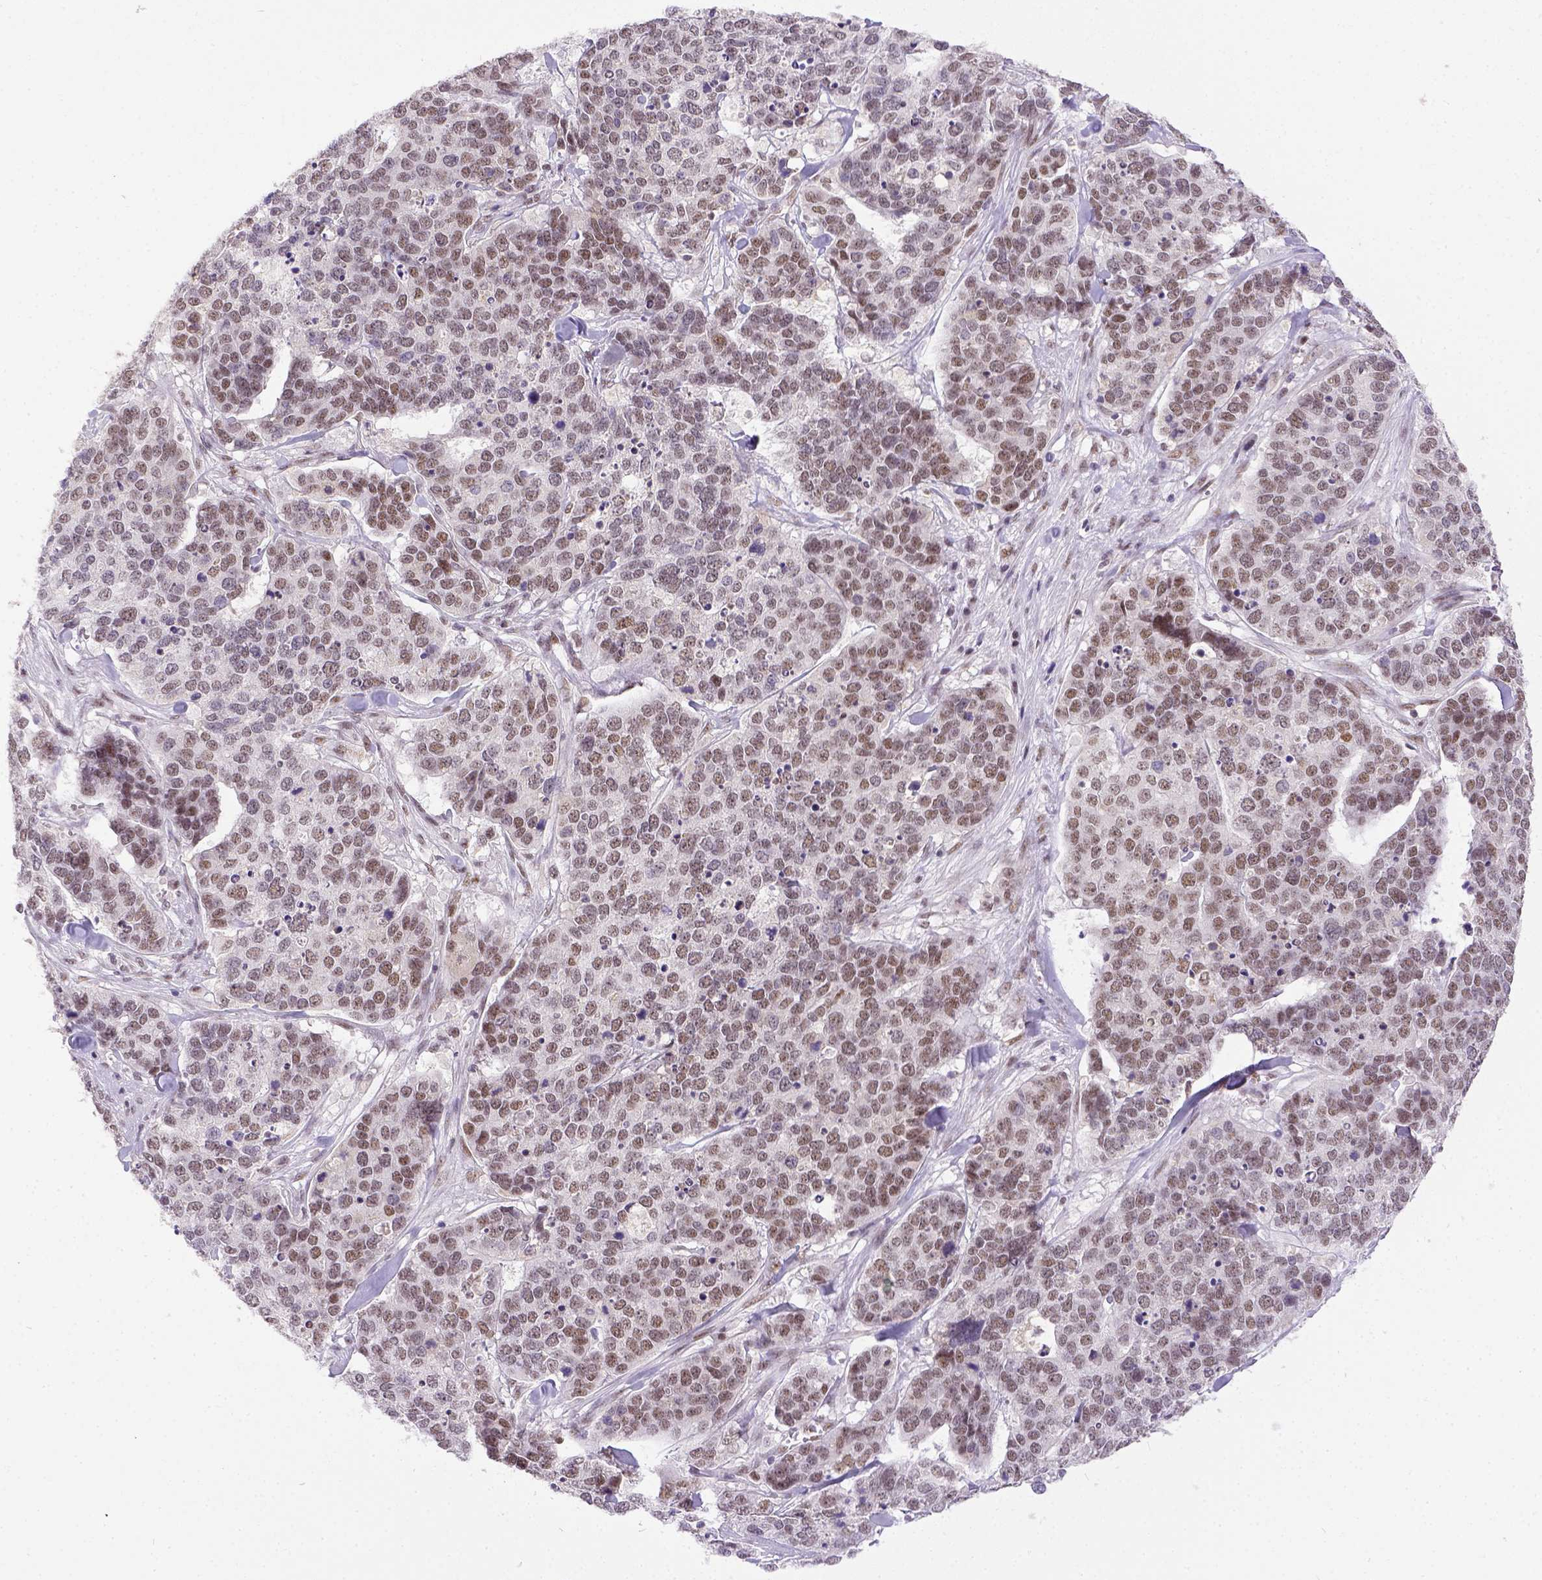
{"staining": {"intensity": "weak", "quantity": ">75%", "location": "nuclear"}, "tissue": "ovarian cancer", "cell_type": "Tumor cells", "image_type": "cancer", "snomed": [{"axis": "morphology", "description": "Carcinoma, endometroid"}, {"axis": "topography", "description": "Ovary"}], "caption": "This is a histology image of IHC staining of ovarian cancer (endometroid carcinoma), which shows weak positivity in the nuclear of tumor cells.", "gene": "ERCC1", "patient": {"sex": "female", "age": 65}}